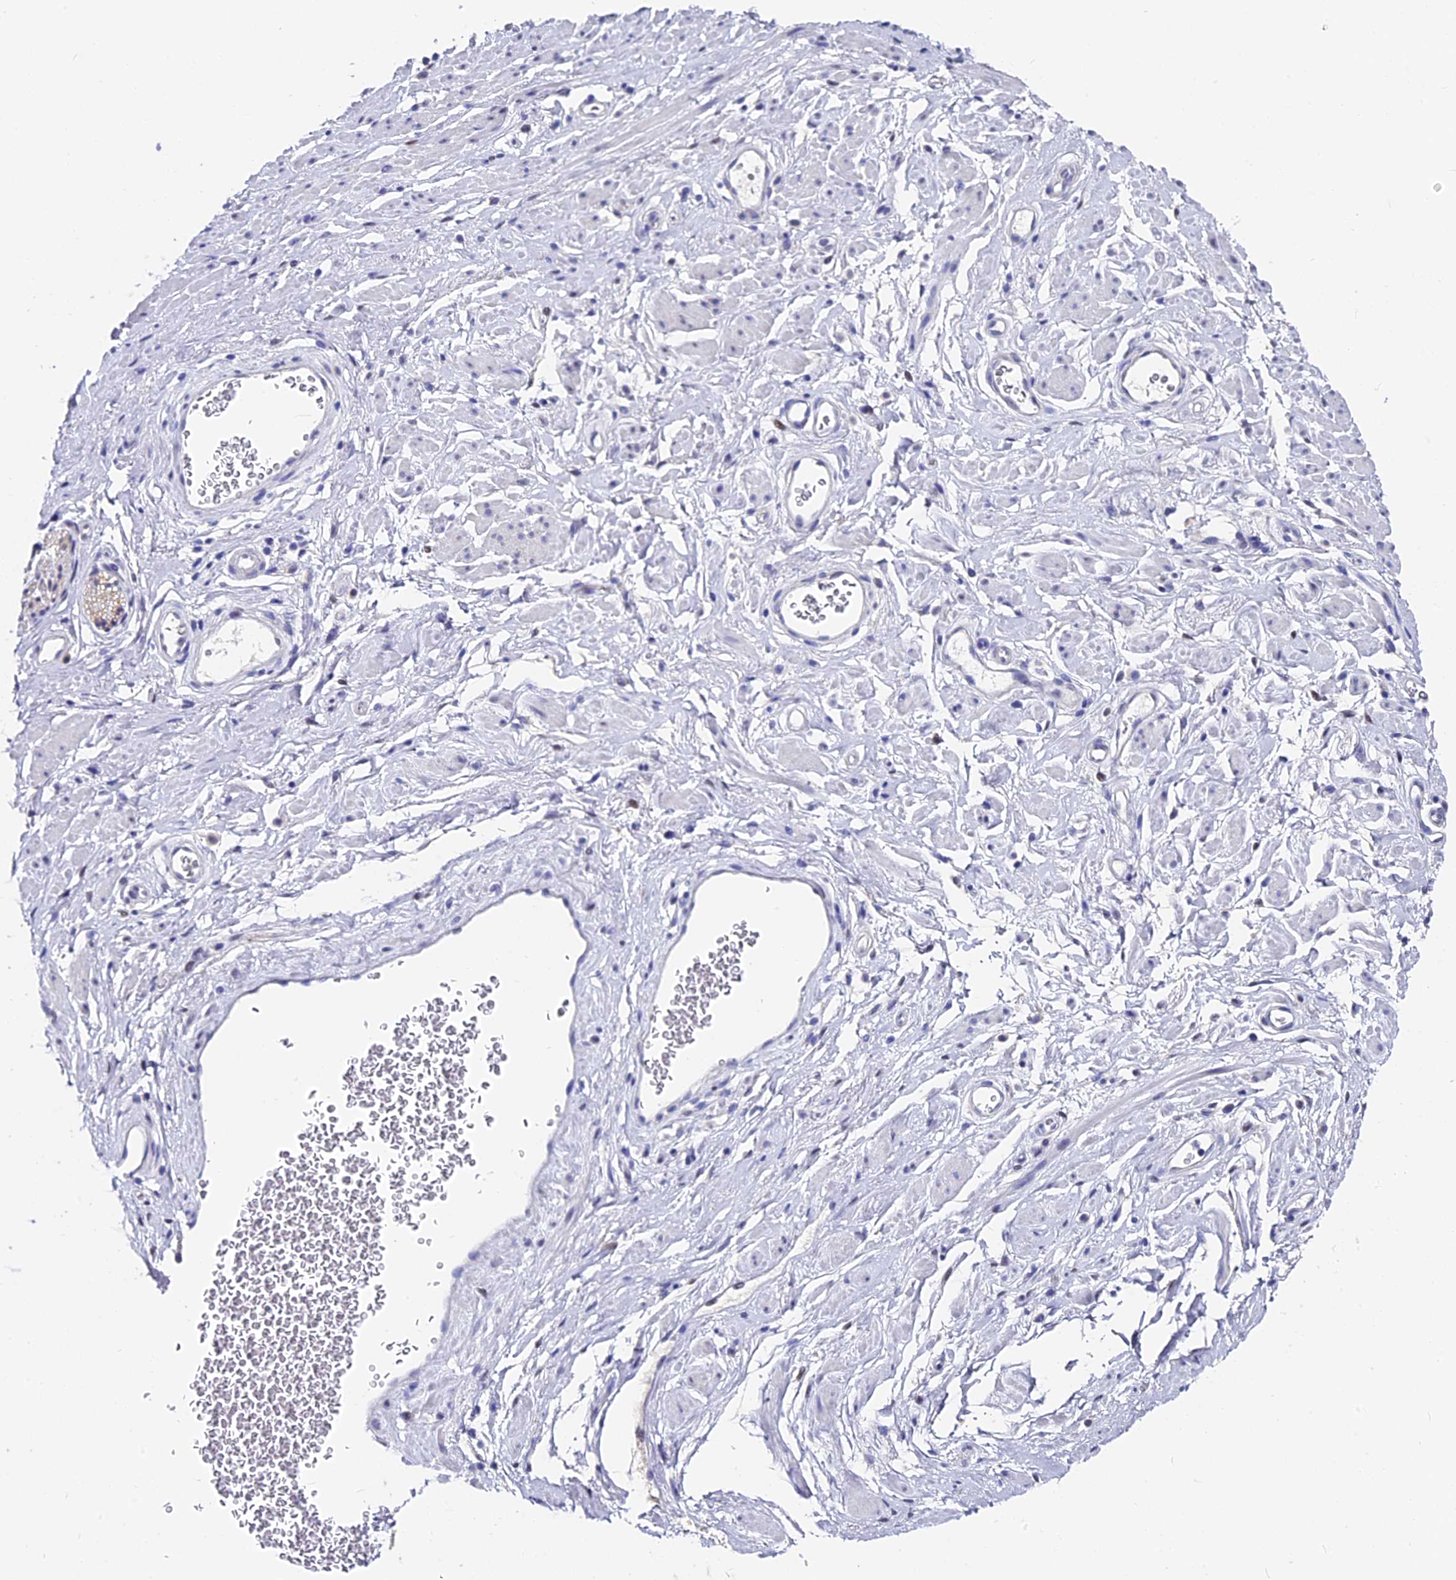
{"staining": {"intensity": "negative", "quantity": "none", "location": "none"}, "tissue": "adipose tissue", "cell_type": "Adipocytes", "image_type": "normal", "snomed": [{"axis": "morphology", "description": "Normal tissue, NOS"}, {"axis": "morphology", "description": "Adenocarcinoma, NOS"}, {"axis": "topography", "description": "Rectum"}, {"axis": "topography", "description": "Vagina"}, {"axis": "topography", "description": "Peripheral nerve tissue"}], "caption": "IHC histopathology image of benign adipose tissue: human adipose tissue stained with DAB demonstrates no significant protein positivity in adipocytes. (Stains: DAB immunohistochemistry with hematoxylin counter stain, Microscopy: brightfield microscopy at high magnification).", "gene": "VPS33B", "patient": {"sex": "female", "age": 71}}